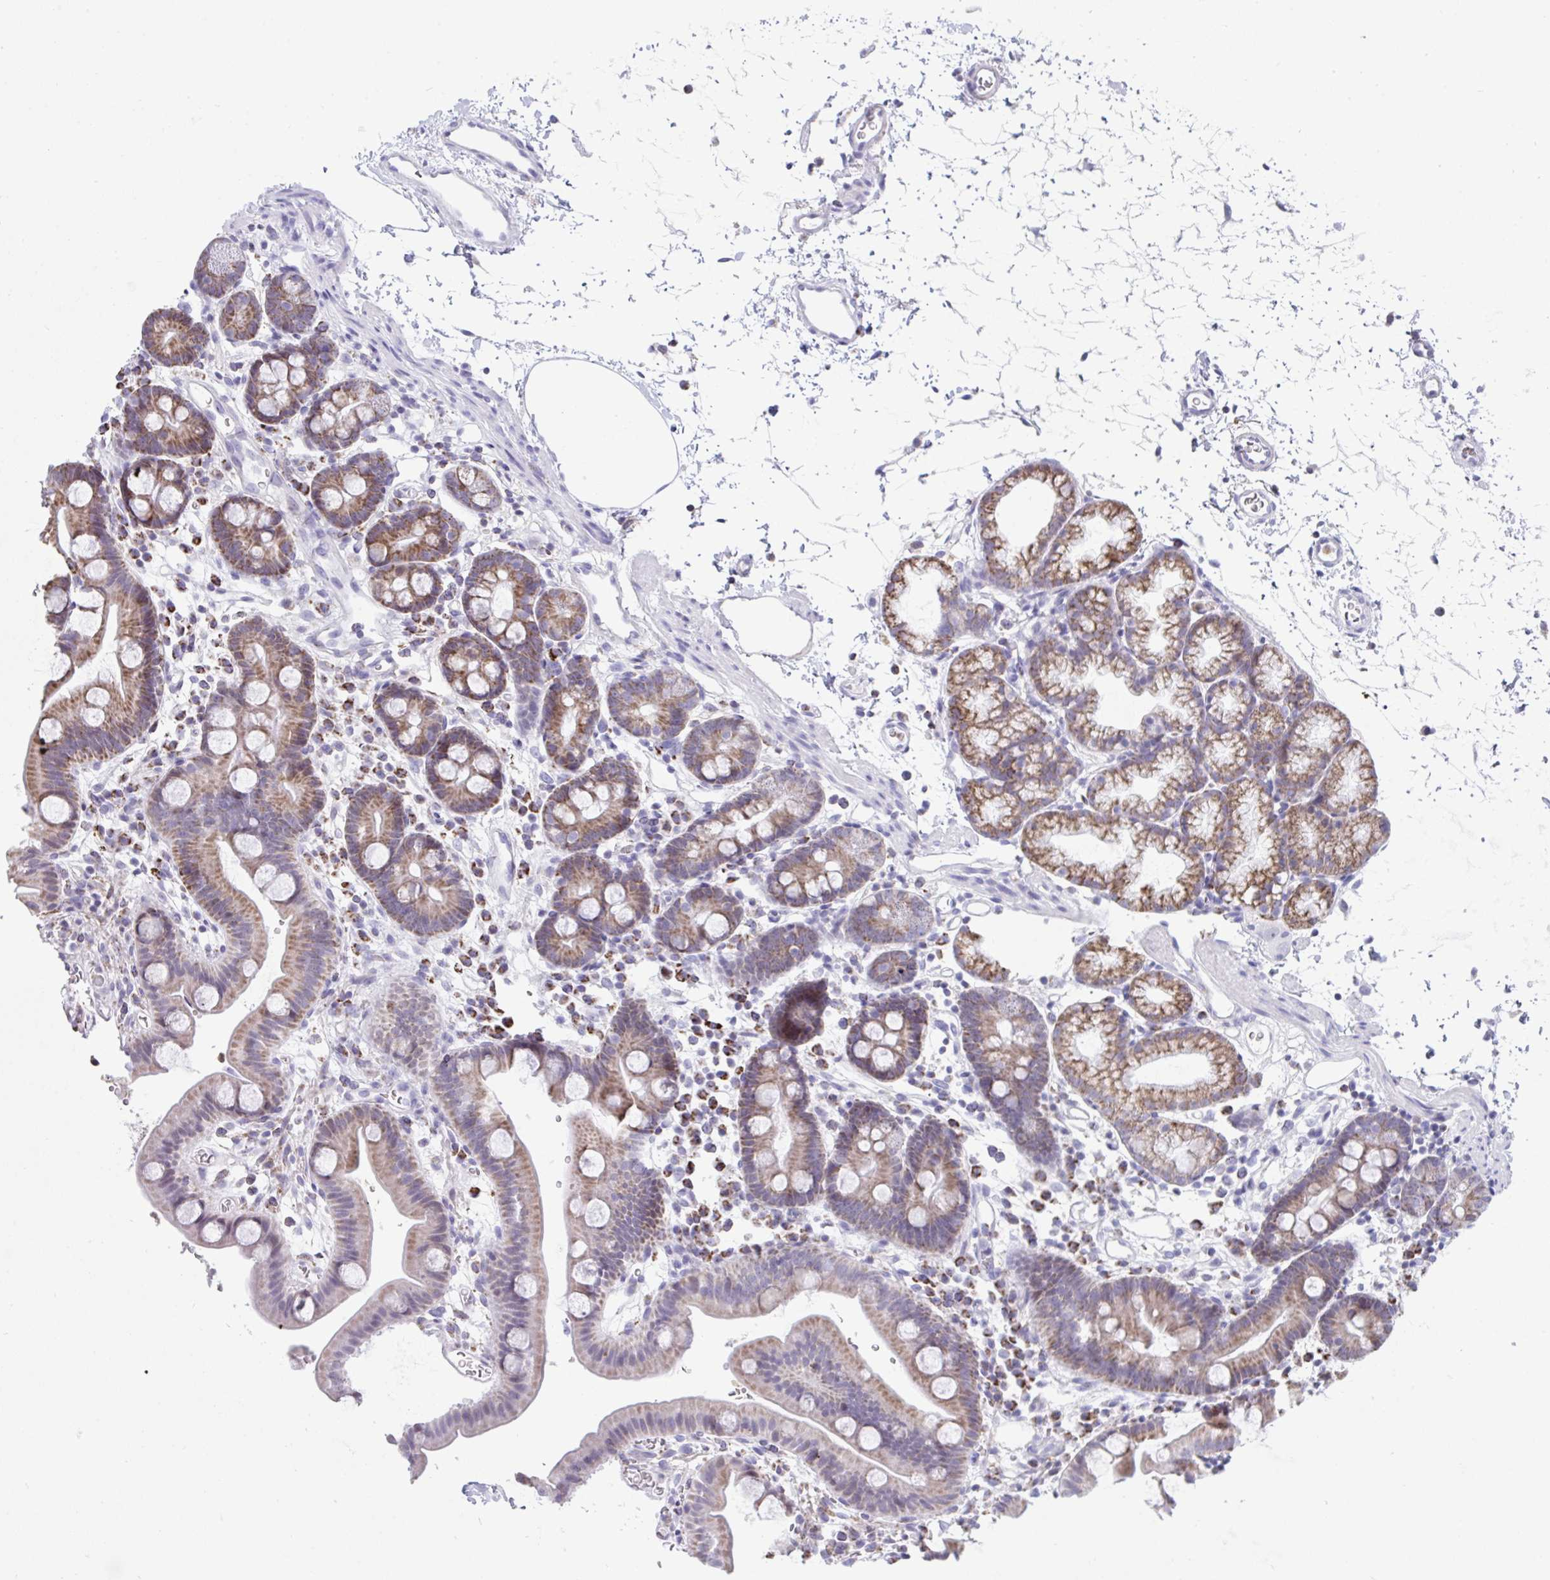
{"staining": {"intensity": "moderate", "quantity": "25%-75%", "location": "cytoplasmic/membranous"}, "tissue": "duodenum", "cell_type": "Glandular cells", "image_type": "normal", "snomed": [{"axis": "morphology", "description": "Normal tissue, NOS"}, {"axis": "topography", "description": "Duodenum"}], "caption": "DAB immunohistochemical staining of unremarkable duodenum exhibits moderate cytoplasmic/membranous protein staining in approximately 25%-75% of glandular cells.", "gene": "PLA2G12B", "patient": {"sex": "male", "age": 59}}